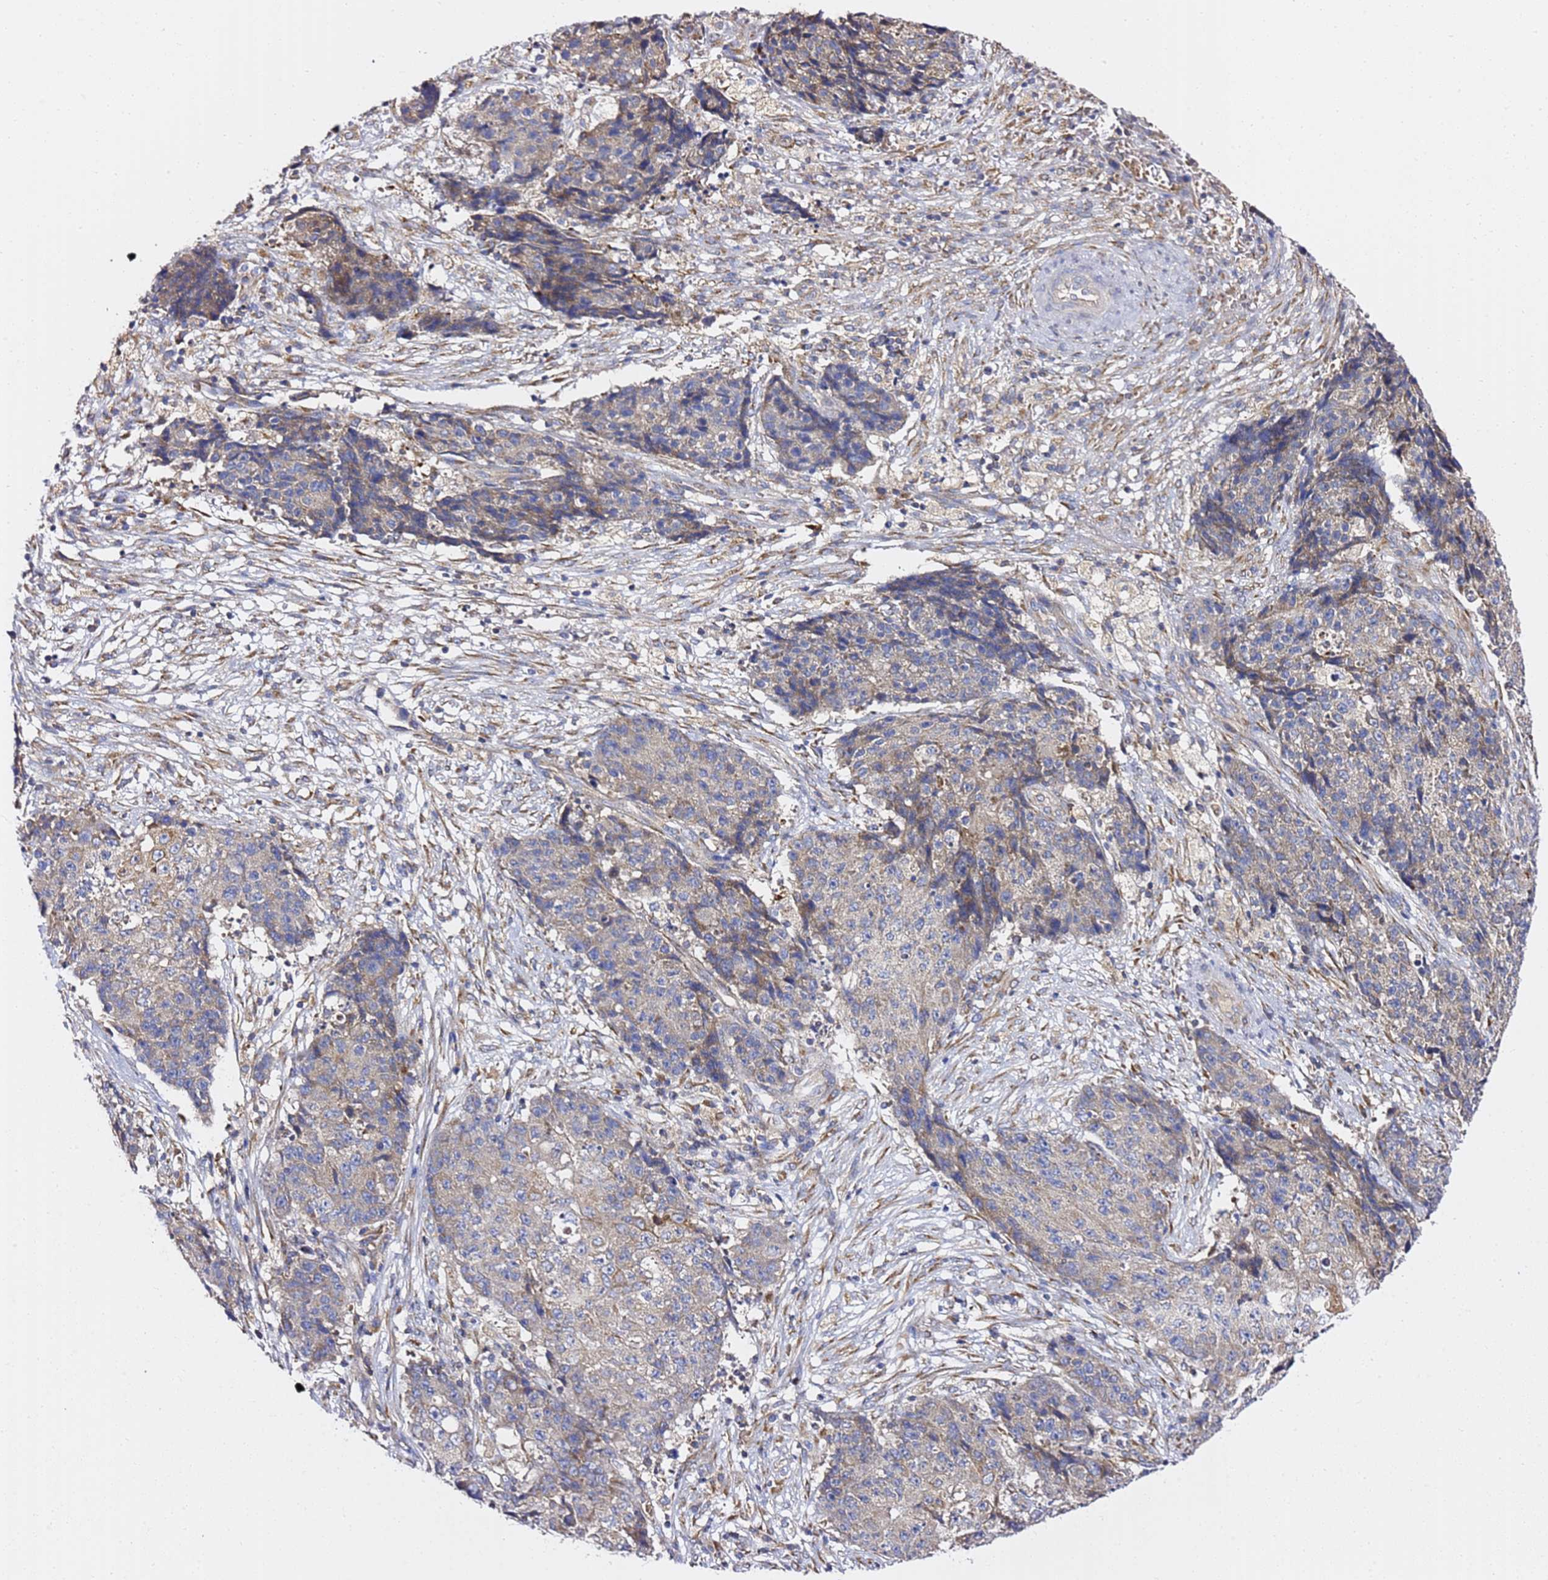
{"staining": {"intensity": "moderate", "quantity": "<25%", "location": "cytoplasmic/membranous"}, "tissue": "ovarian cancer", "cell_type": "Tumor cells", "image_type": "cancer", "snomed": [{"axis": "morphology", "description": "Carcinoma, endometroid"}, {"axis": "topography", "description": "Ovary"}], "caption": "Immunohistochemical staining of ovarian endometroid carcinoma reveals low levels of moderate cytoplasmic/membranous positivity in approximately <25% of tumor cells.", "gene": "C19orf12", "patient": {"sex": "female", "age": 42}}